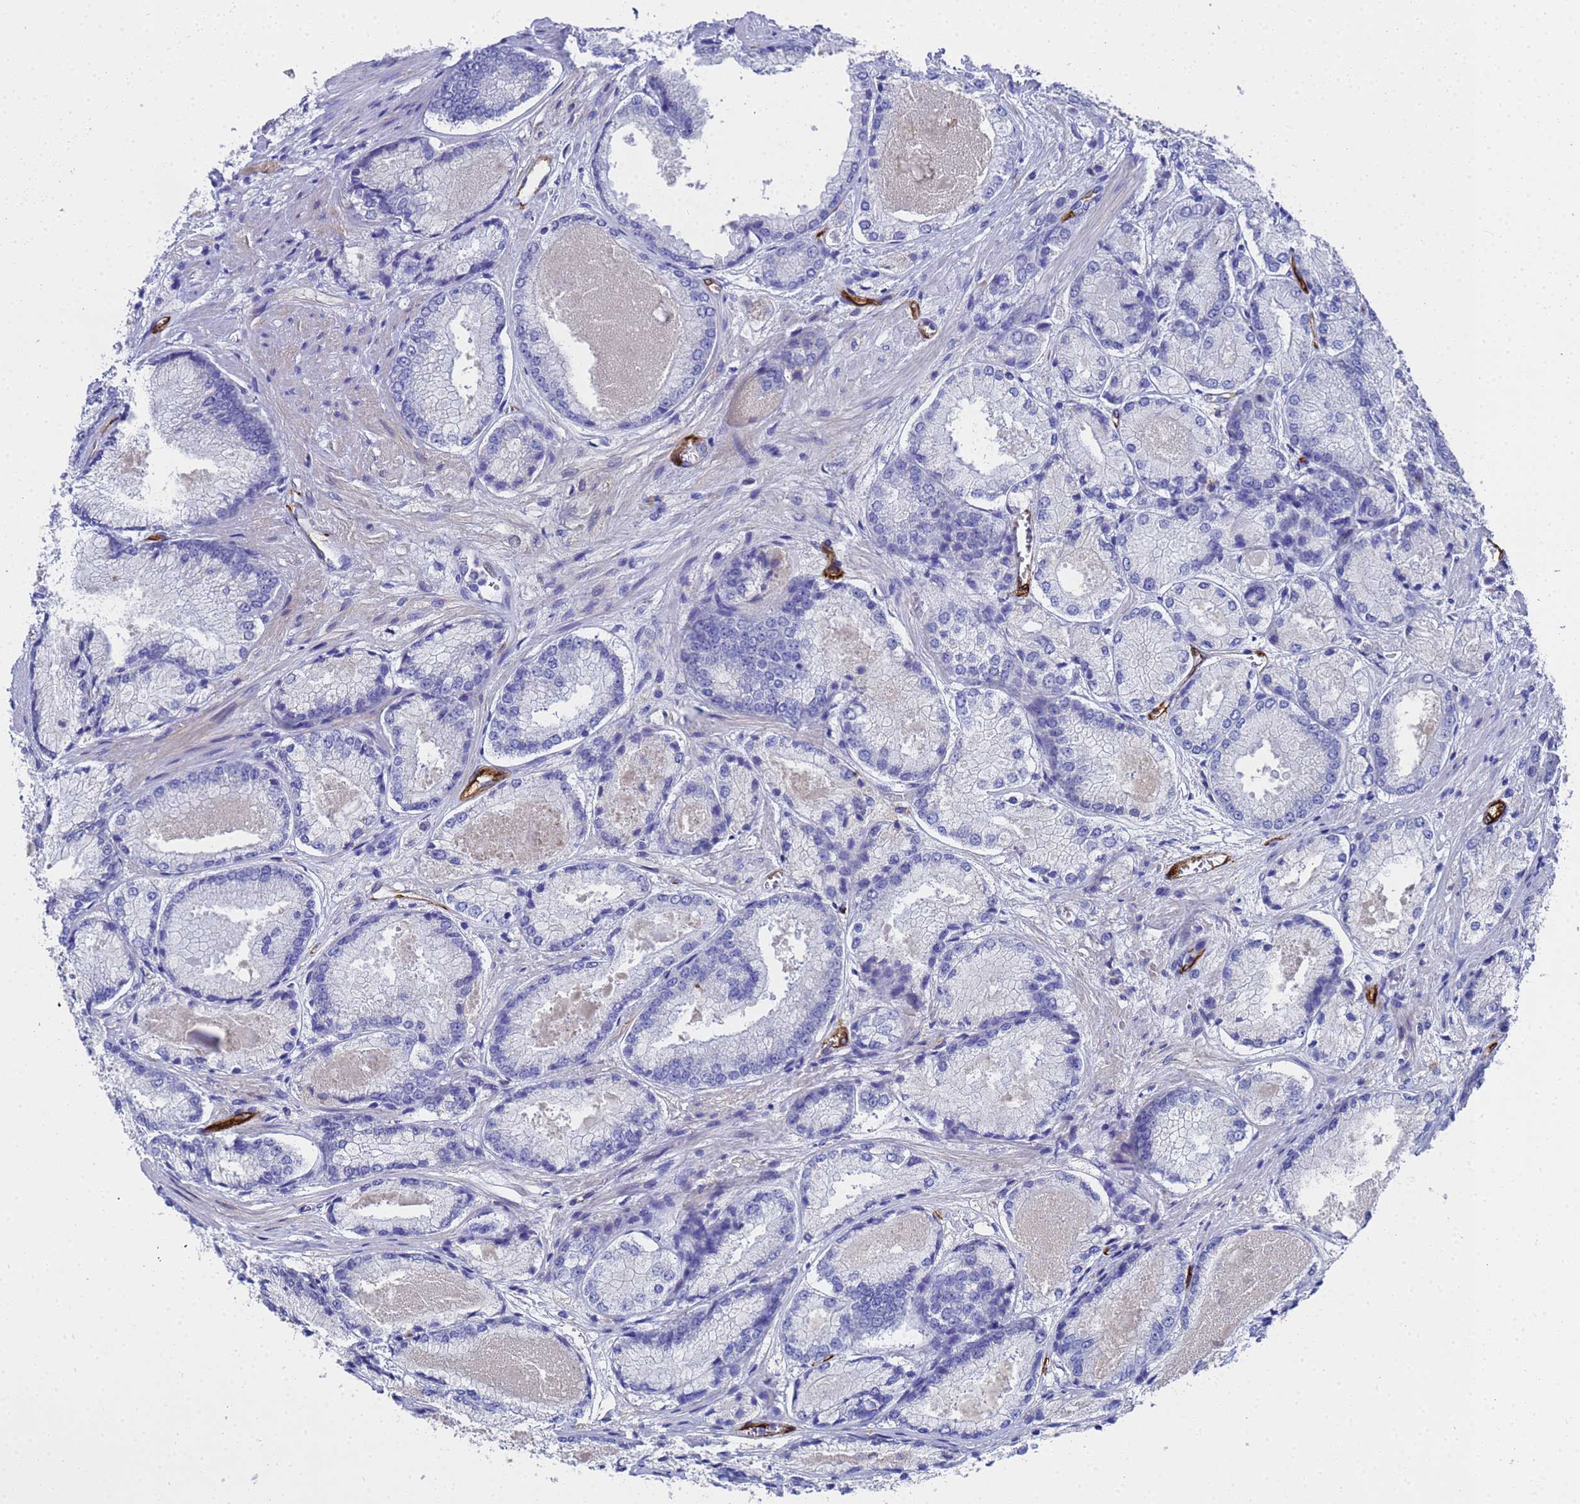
{"staining": {"intensity": "negative", "quantity": "none", "location": "none"}, "tissue": "prostate cancer", "cell_type": "Tumor cells", "image_type": "cancer", "snomed": [{"axis": "morphology", "description": "Adenocarcinoma, Low grade"}, {"axis": "topography", "description": "Prostate"}], "caption": "Human low-grade adenocarcinoma (prostate) stained for a protein using immunohistochemistry reveals no staining in tumor cells.", "gene": "ADIPOQ", "patient": {"sex": "male", "age": 74}}